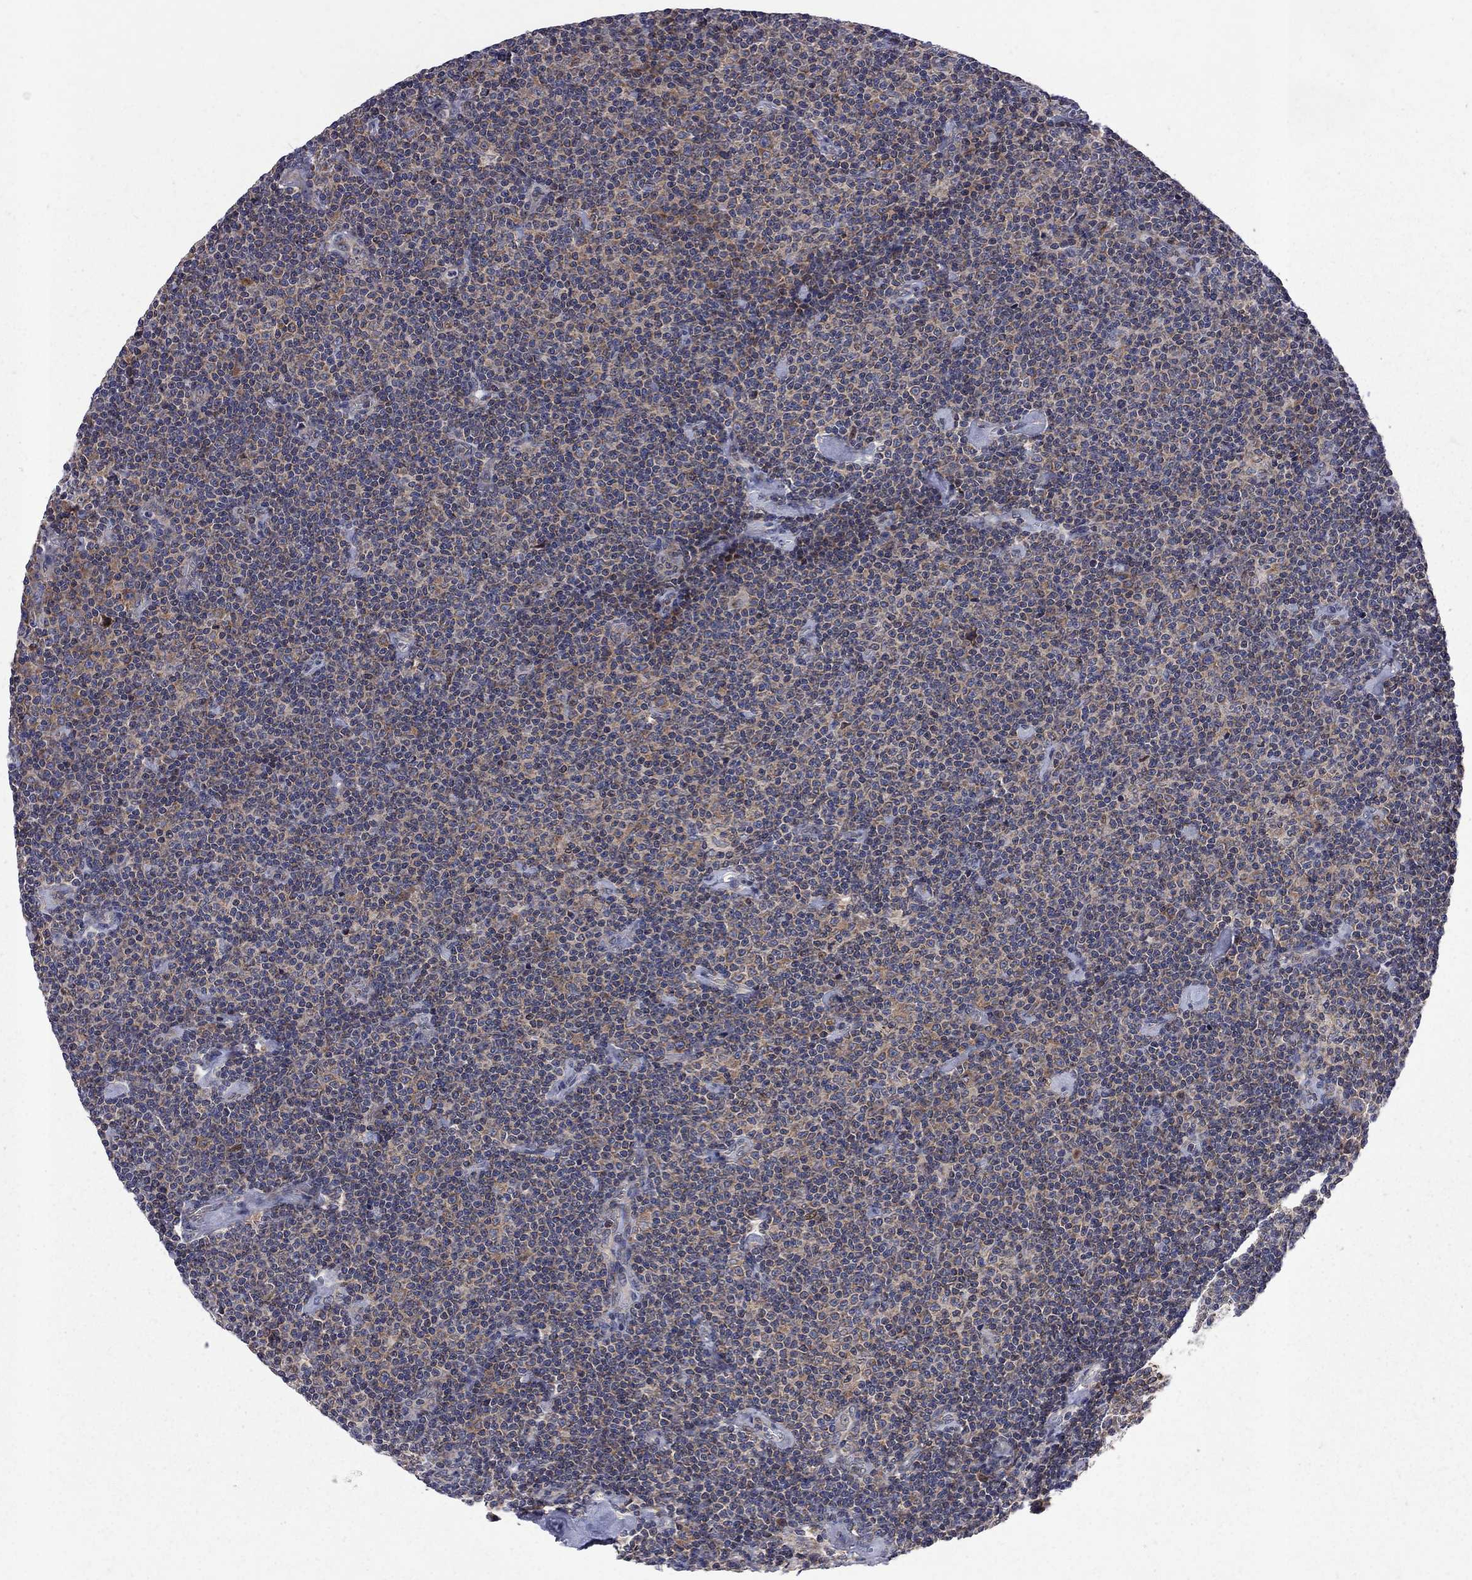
{"staining": {"intensity": "moderate", "quantity": "<25%", "location": "cytoplasmic/membranous"}, "tissue": "lymphoma", "cell_type": "Tumor cells", "image_type": "cancer", "snomed": [{"axis": "morphology", "description": "Malignant lymphoma, non-Hodgkin's type, Low grade"}, {"axis": "topography", "description": "Lymph node"}], "caption": "Human malignant lymphoma, non-Hodgkin's type (low-grade) stained with a brown dye displays moderate cytoplasmic/membranous positive expression in about <25% of tumor cells.", "gene": "CNOT11", "patient": {"sex": "male", "age": 81}}